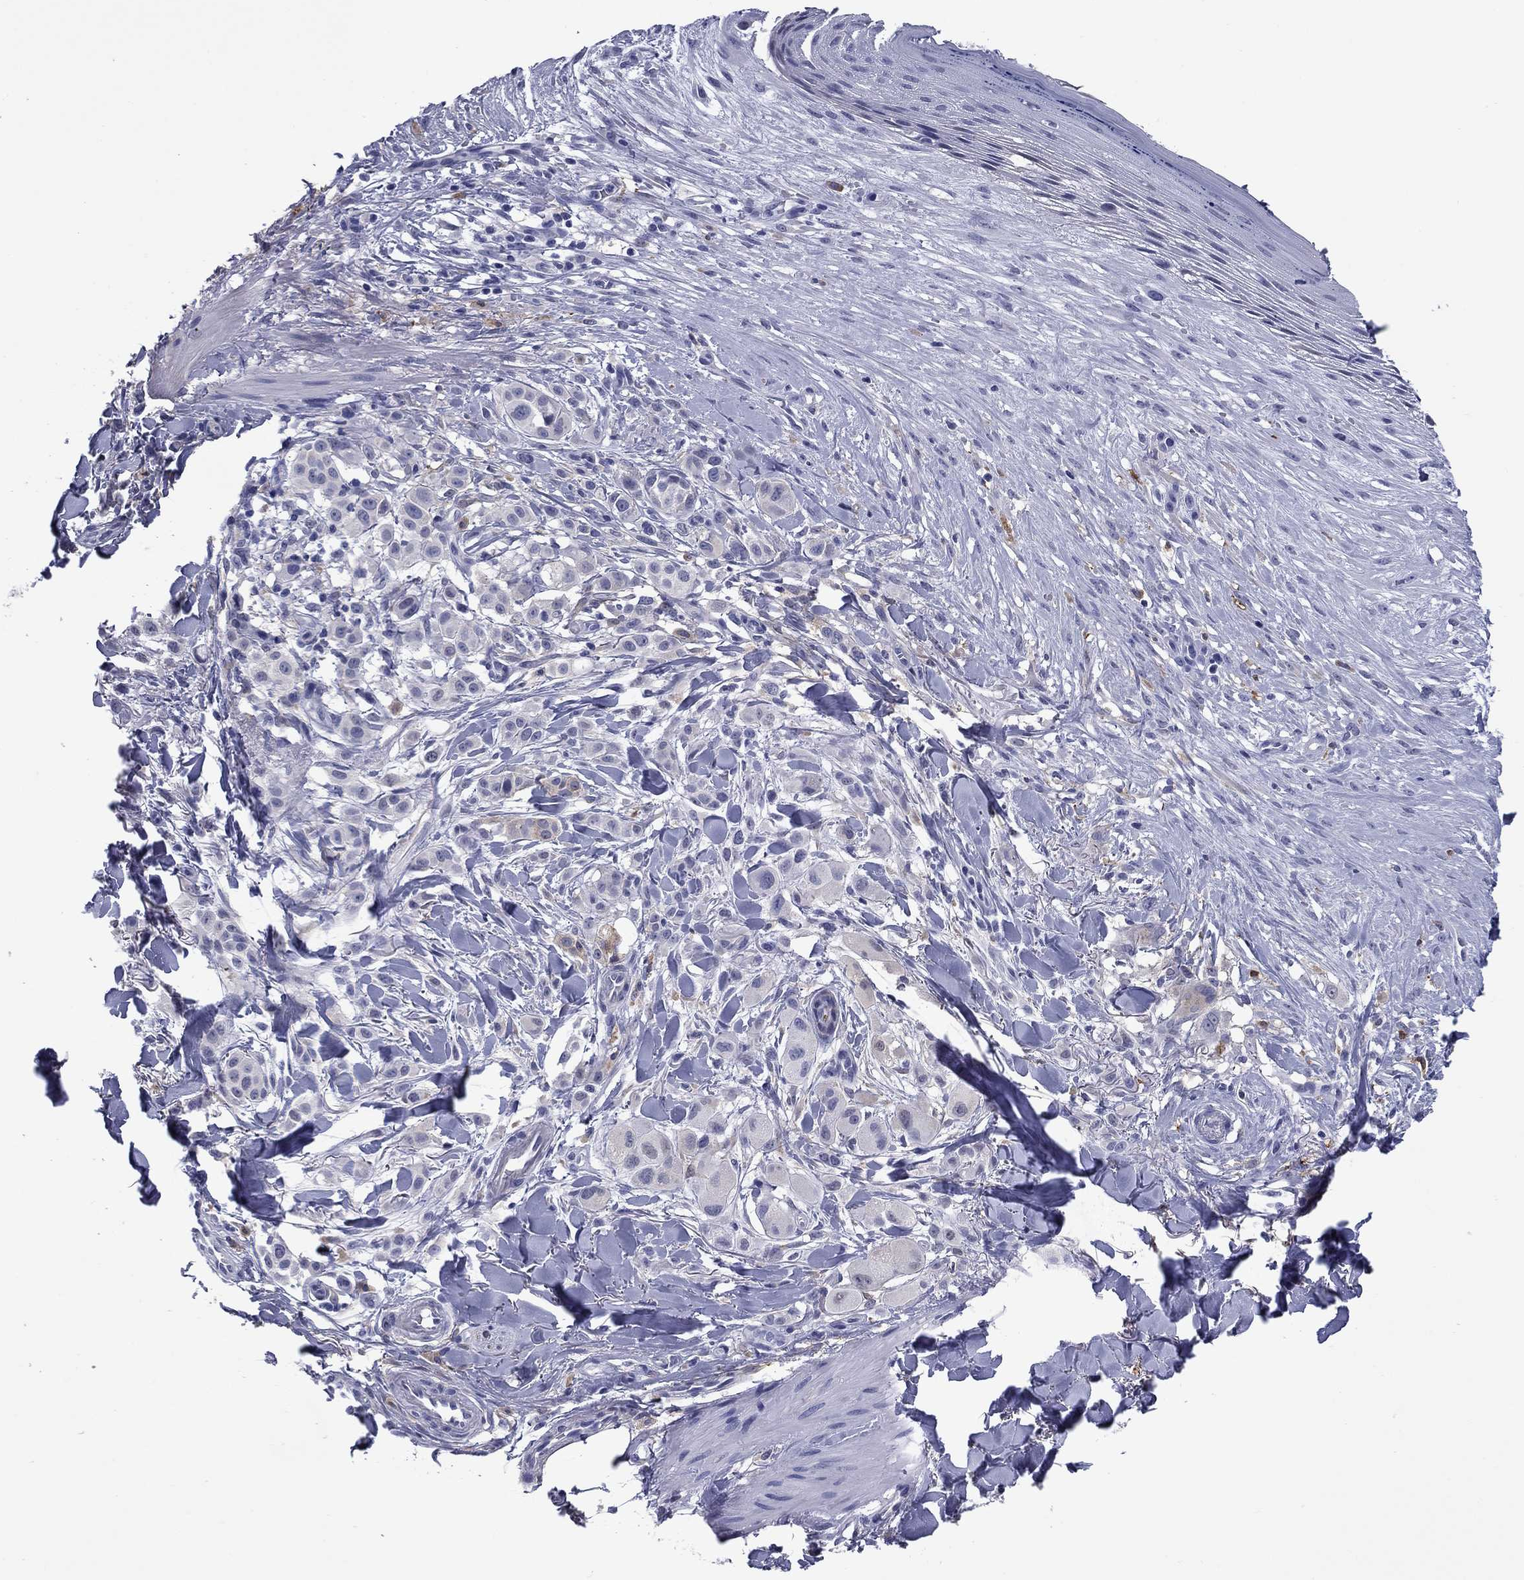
{"staining": {"intensity": "negative", "quantity": "none", "location": "none"}, "tissue": "melanoma", "cell_type": "Tumor cells", "image_type": "cancer", "snomed": [{"axis": "morphology", "description": "Malignant melanoma, NOS"}, {"axis": "topography", "description": "Skin"}], "caption": "Tumor cells show no significant positivity in melanoma.", "gene": "BCL2L14", "patient": {"sex": "male", "age": 57}}